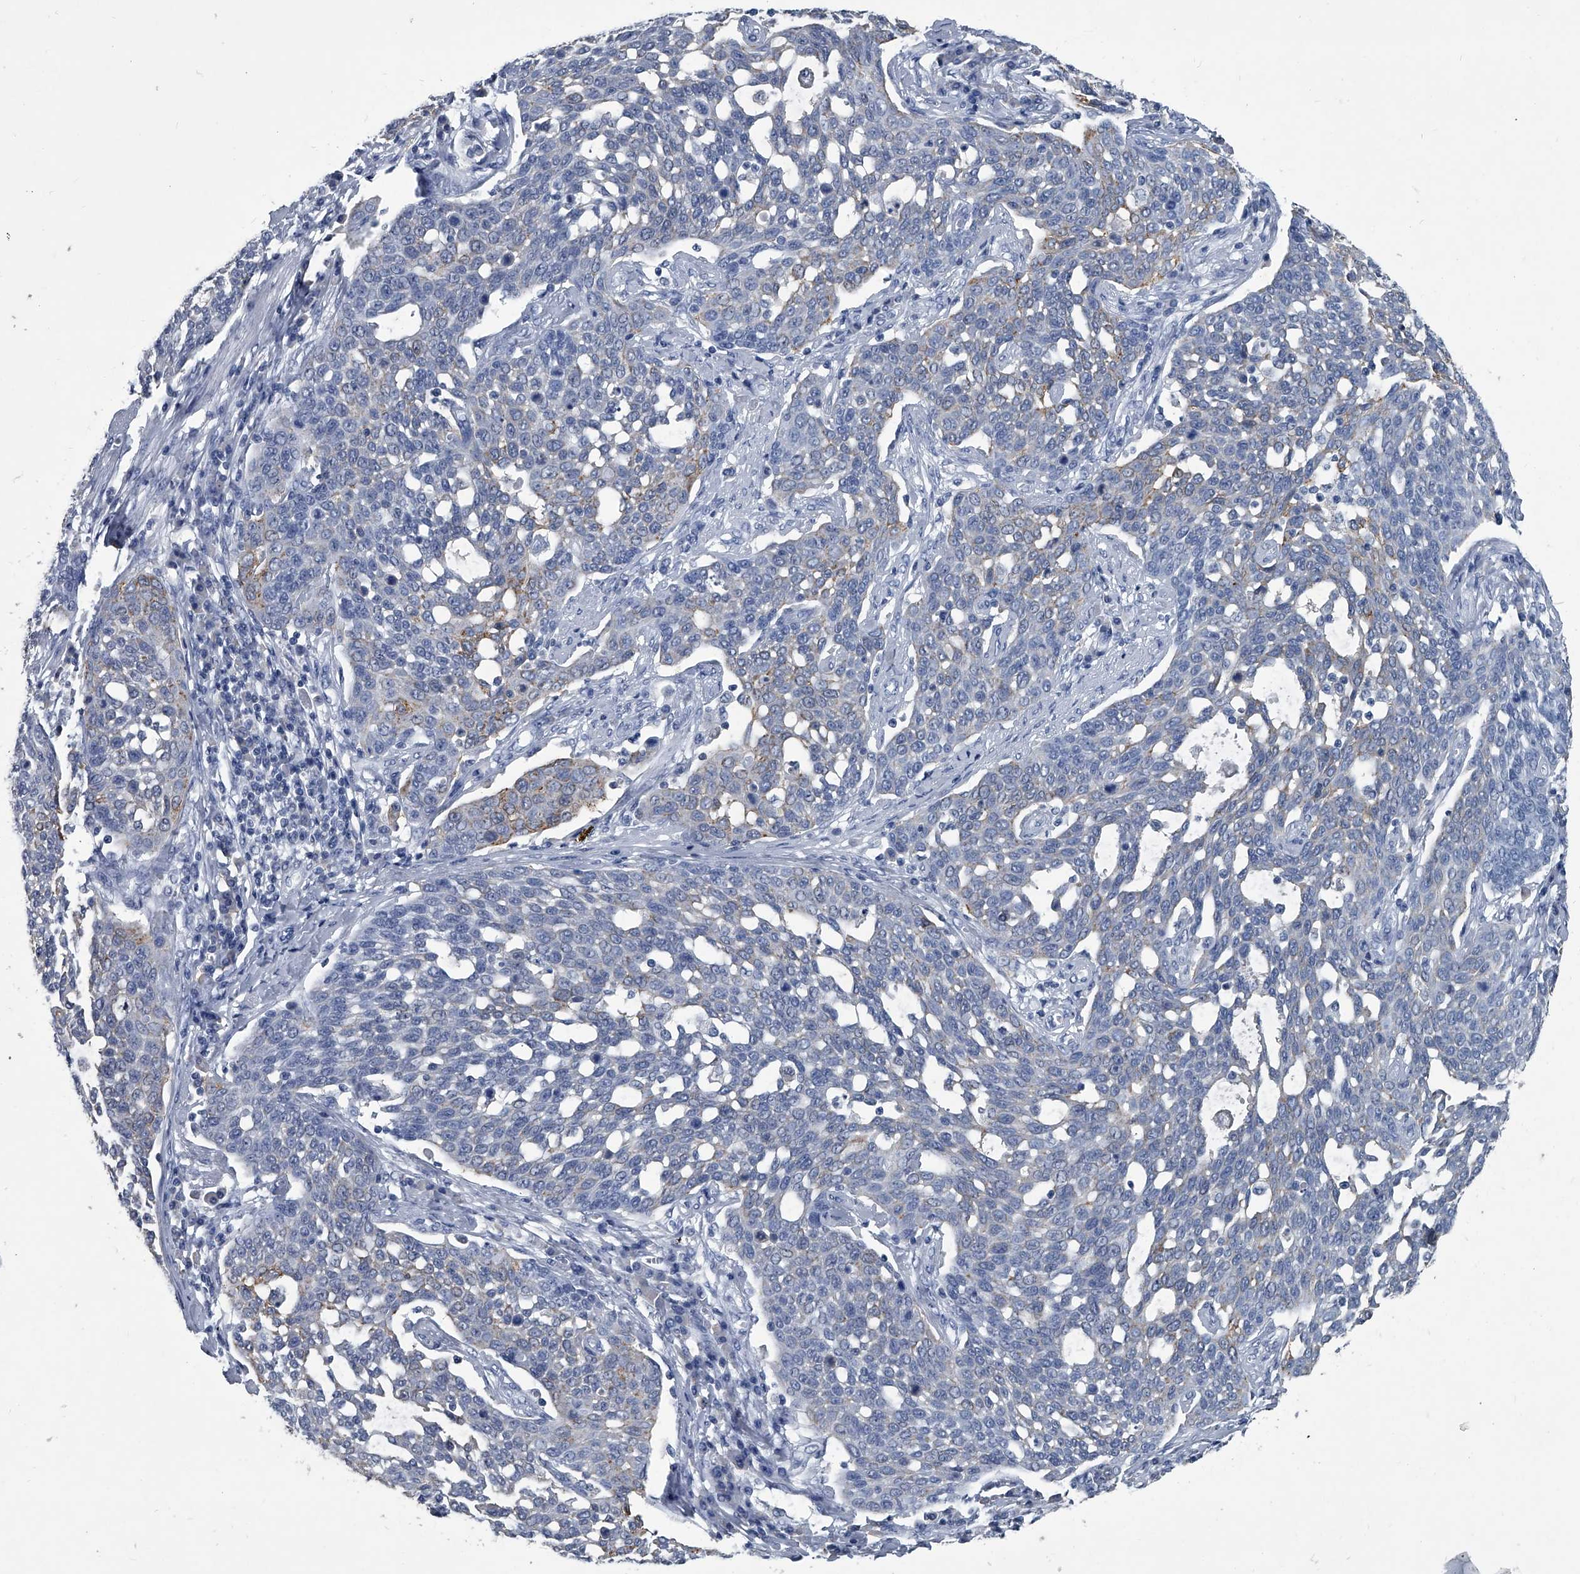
{"staining": {"intensity": "moderate", "quantity": "<25%", "location": "cytoplasmic/membranous"}, "tissue": "cervical cancer", "cell_type": "Tumor cells", "image_type": "cancer", "snomed": [{"axis": "morphology", "description": "Squamous cell carcinoma, NOS"}, {"axis": "topography", "description": "Cervix"}], "caption": "About <25% of tumor cells in human cervical cancer (squamous cell carcinoma) exhibit moderate cytoplasmic/membranous protein staining as visualized by brown immunohistochemical staining.", "gene": "BCAS1", "patient": {"sex": "female", "age": 34}}